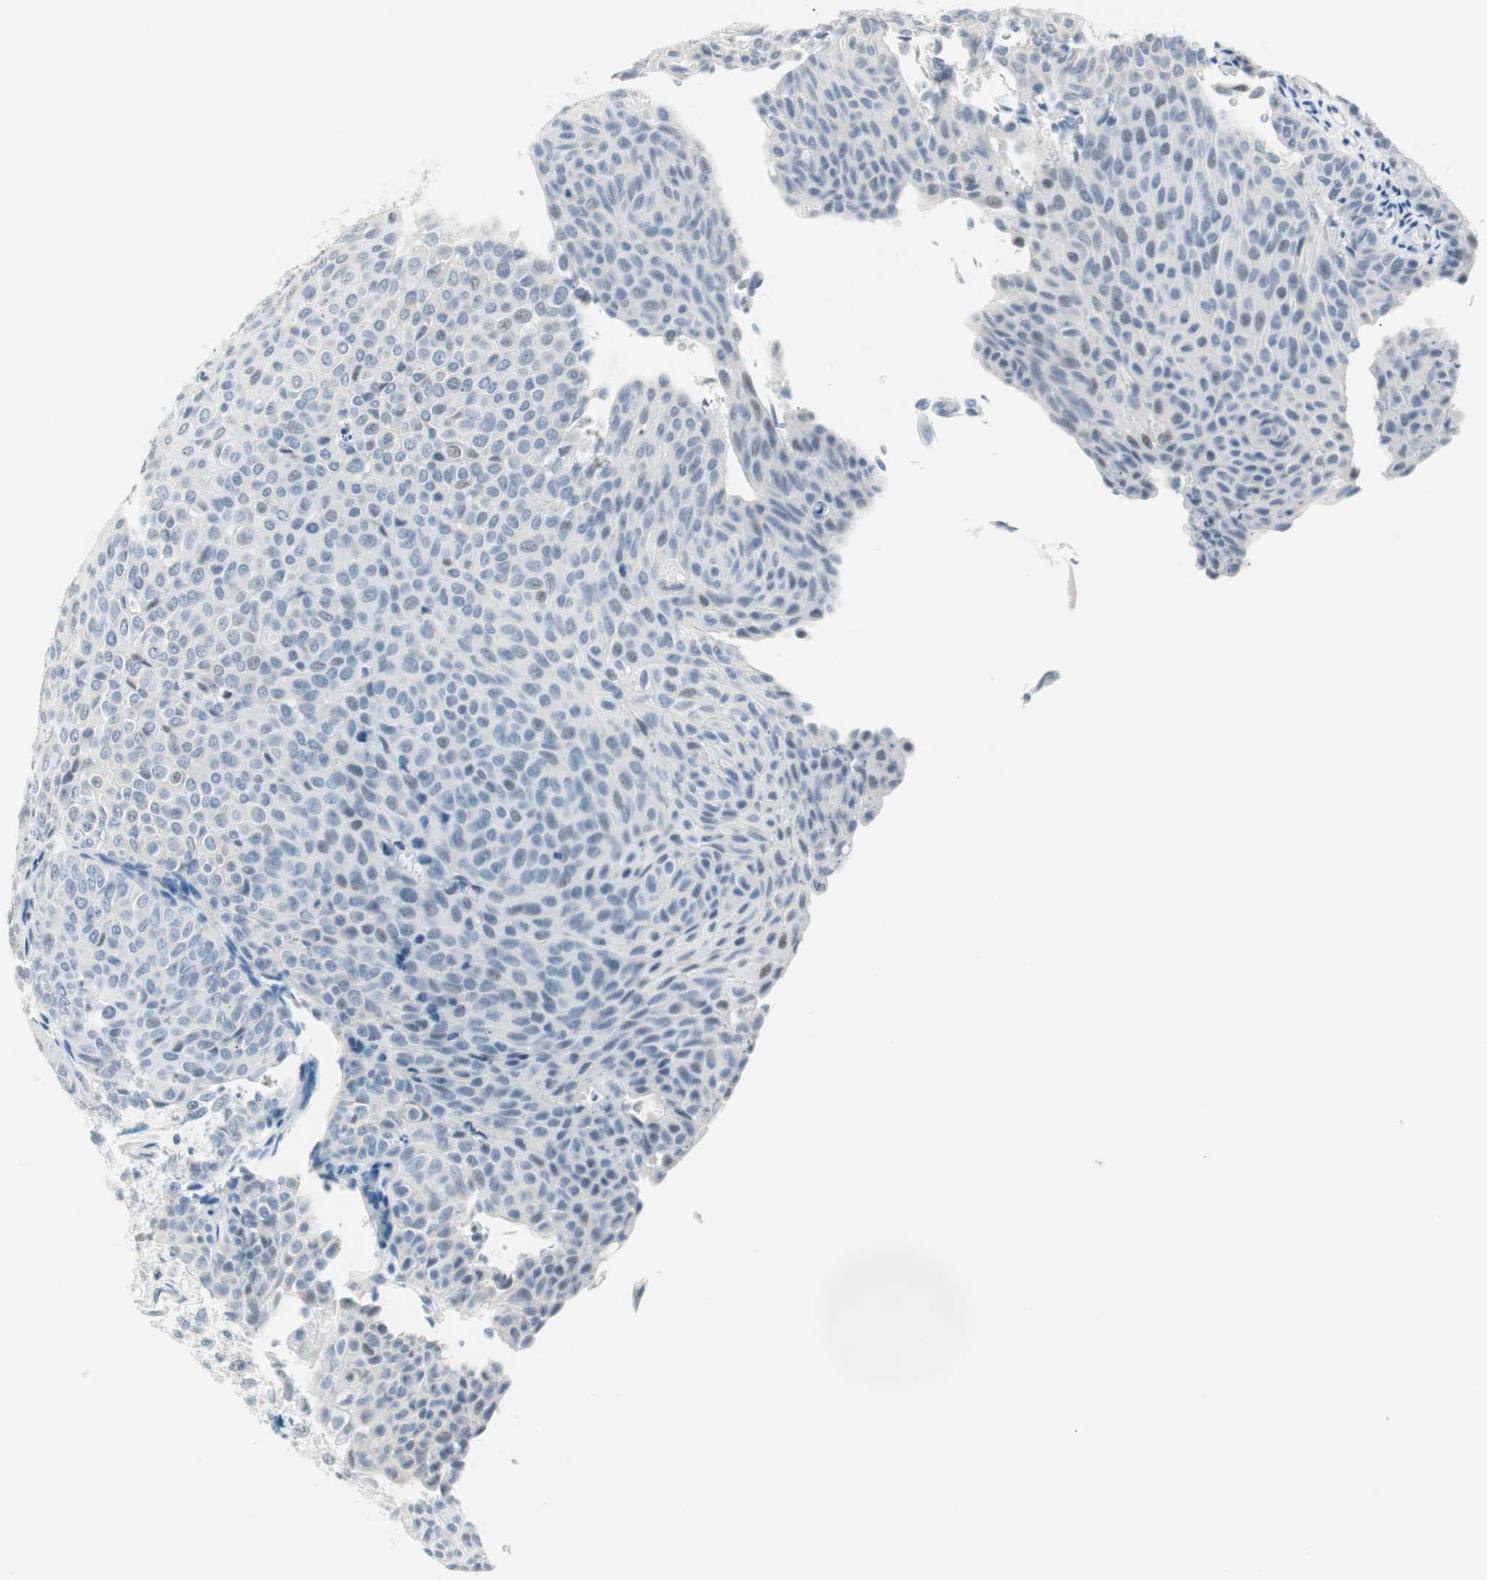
{"staining": {"intensity": "negative", "quantity": "none", "location": "none"}, "tissue": "urothelial cancer", "cell_type": "Tumor cells", "image_type": "cancer", "snomed": [{"axis": "morphology", "description": "Urothelial carcinoma, Low grade"}, {"axis": "topography", "description": "Urinary bladder"}], "caption": "Tumor cells show no significant staining in low-grade urothelial carcinoma.", "gene": "HOXB13", "patient": {"sex": "male", "age": 78}}